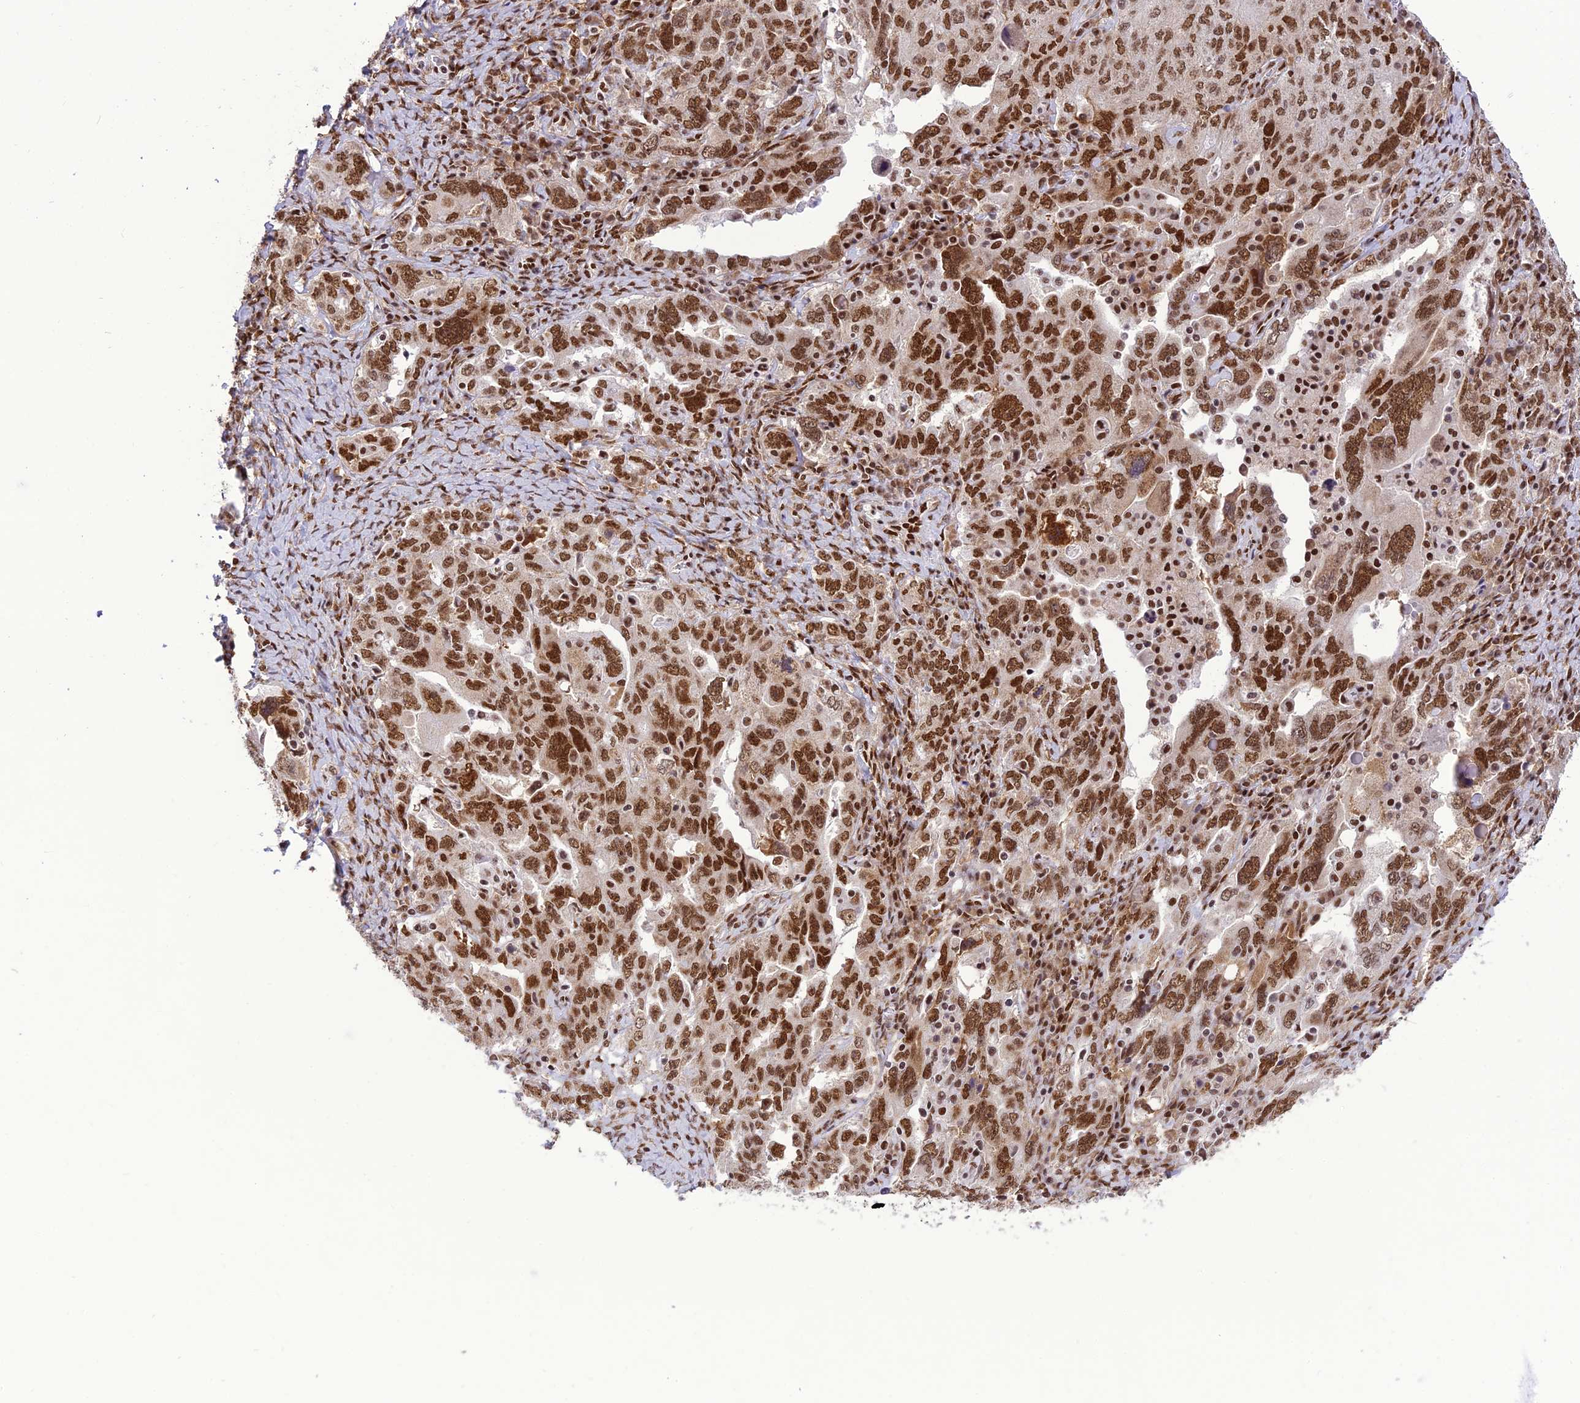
{"staining": {"intensity": "strong", "quantity": ">75%", "location": "nuclear"}, "tissue": "ovarian cancer", "cell_type": "Tumor cells", "image_type": "cancer", "snomed": [{"axis": "morphology", "description": "Carcinoma, endometroid"}, {"axis": "topography", "description": "Ovary"}], "caption": "Ovarian cancer (endometroid carcinoma) was stained to show a protein in brown. There is high levels of strong nuclear staining in approximately >75% of tumor cells.", "gene": "DDX1", "patient": {"sex": "female", "age": 62}}